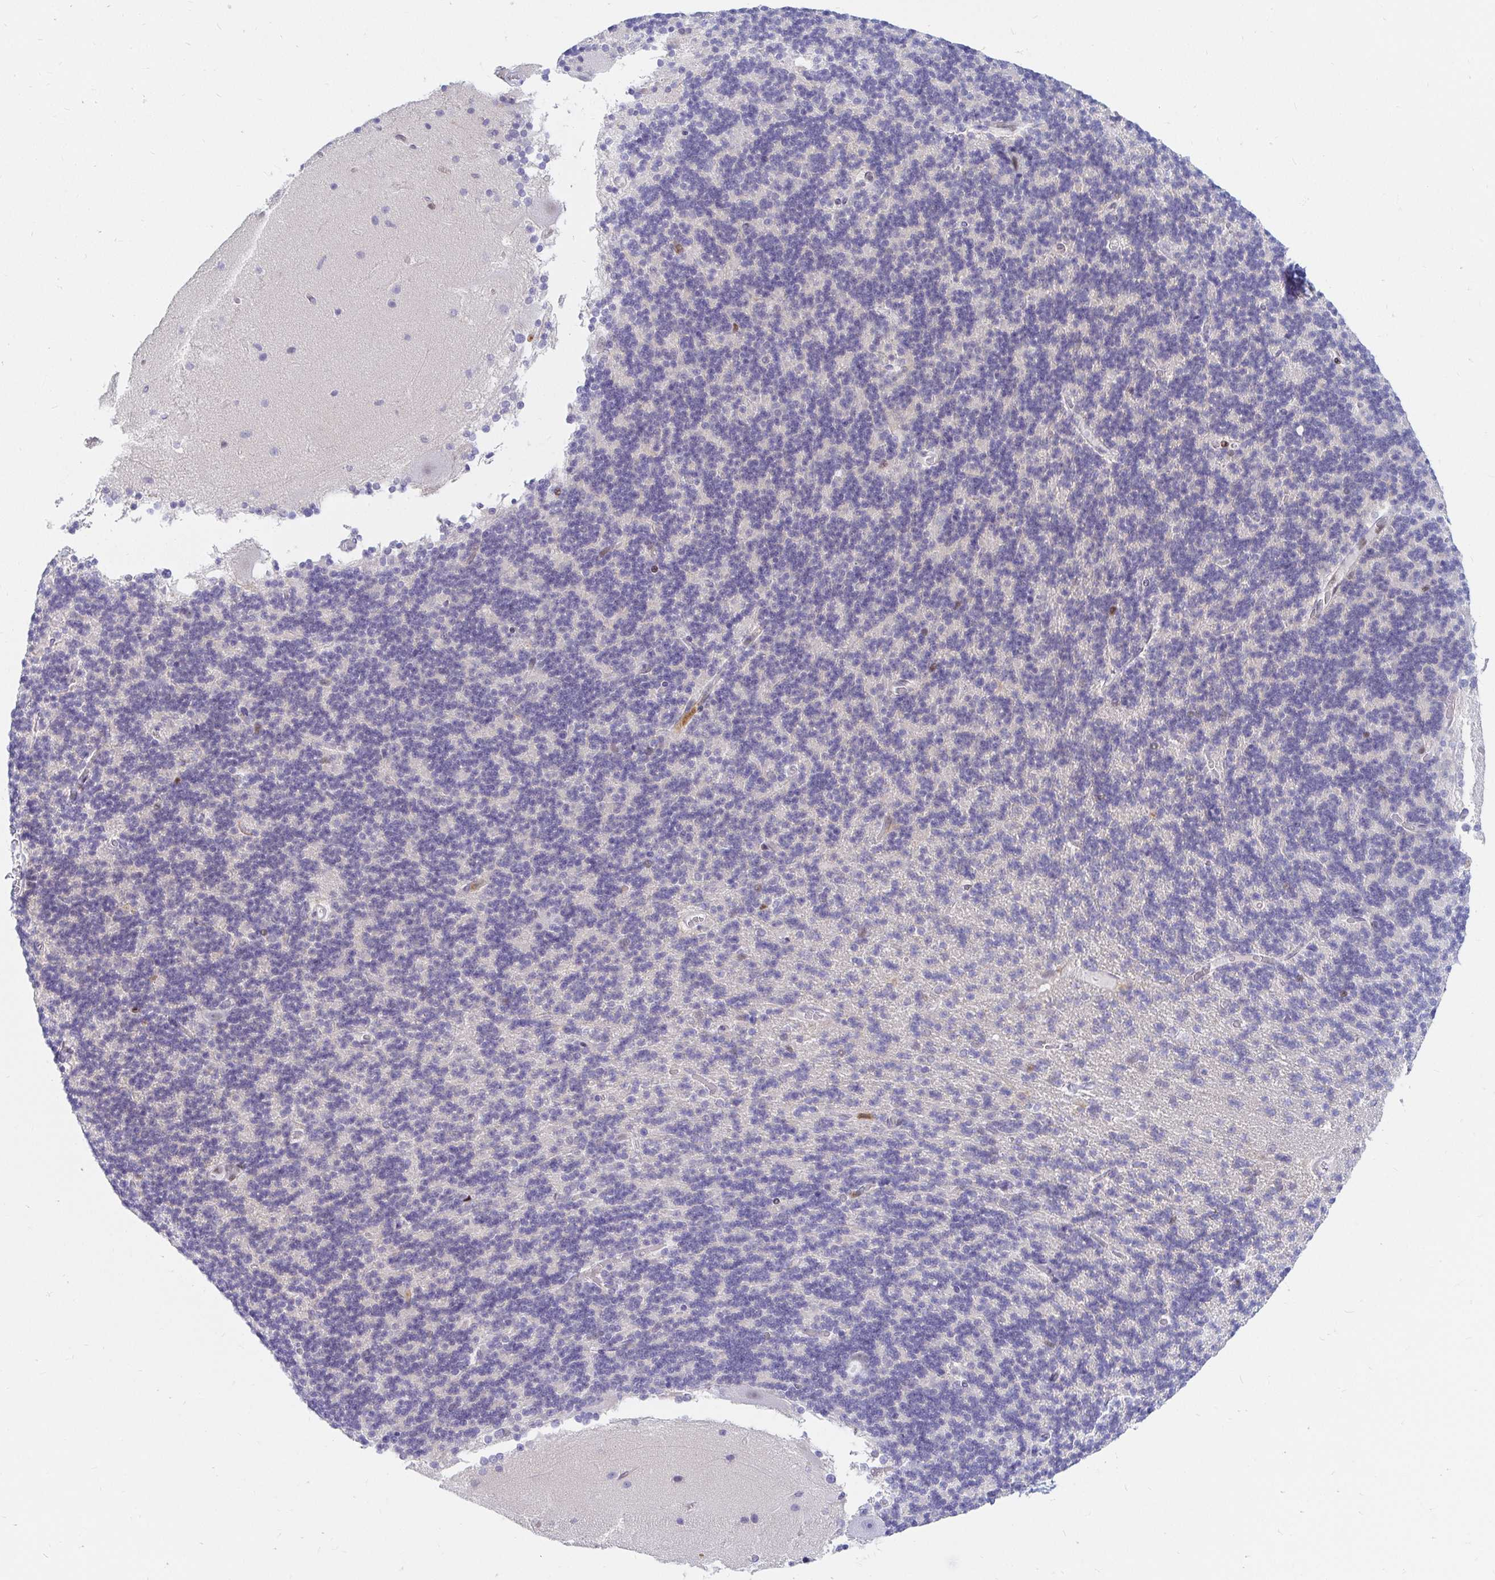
{"staining": {"intensity": "negative", "quantity": "none", "location": "none"}, "tissue": "cerebellum", "cell_type": "Cells in granular layer", "image_type": "normal", "snomed": [{"axis": "morphology", "description": "Normal tissue, NOS"}, {"axis": "topography", "description": "Cerebellum"}], "caption": "IHC of normal cerebellum demonstrates no expression in cells in granular layer. (Stains: DAB (3,3'-diaminobenzidine) immunohistochemistry (IHC) with hematoxylin counter stain, Microscopy: brightfield microscopy at high magnification).", "gene": "HINFP", "patient": {"sex": "female", "age": 54}}